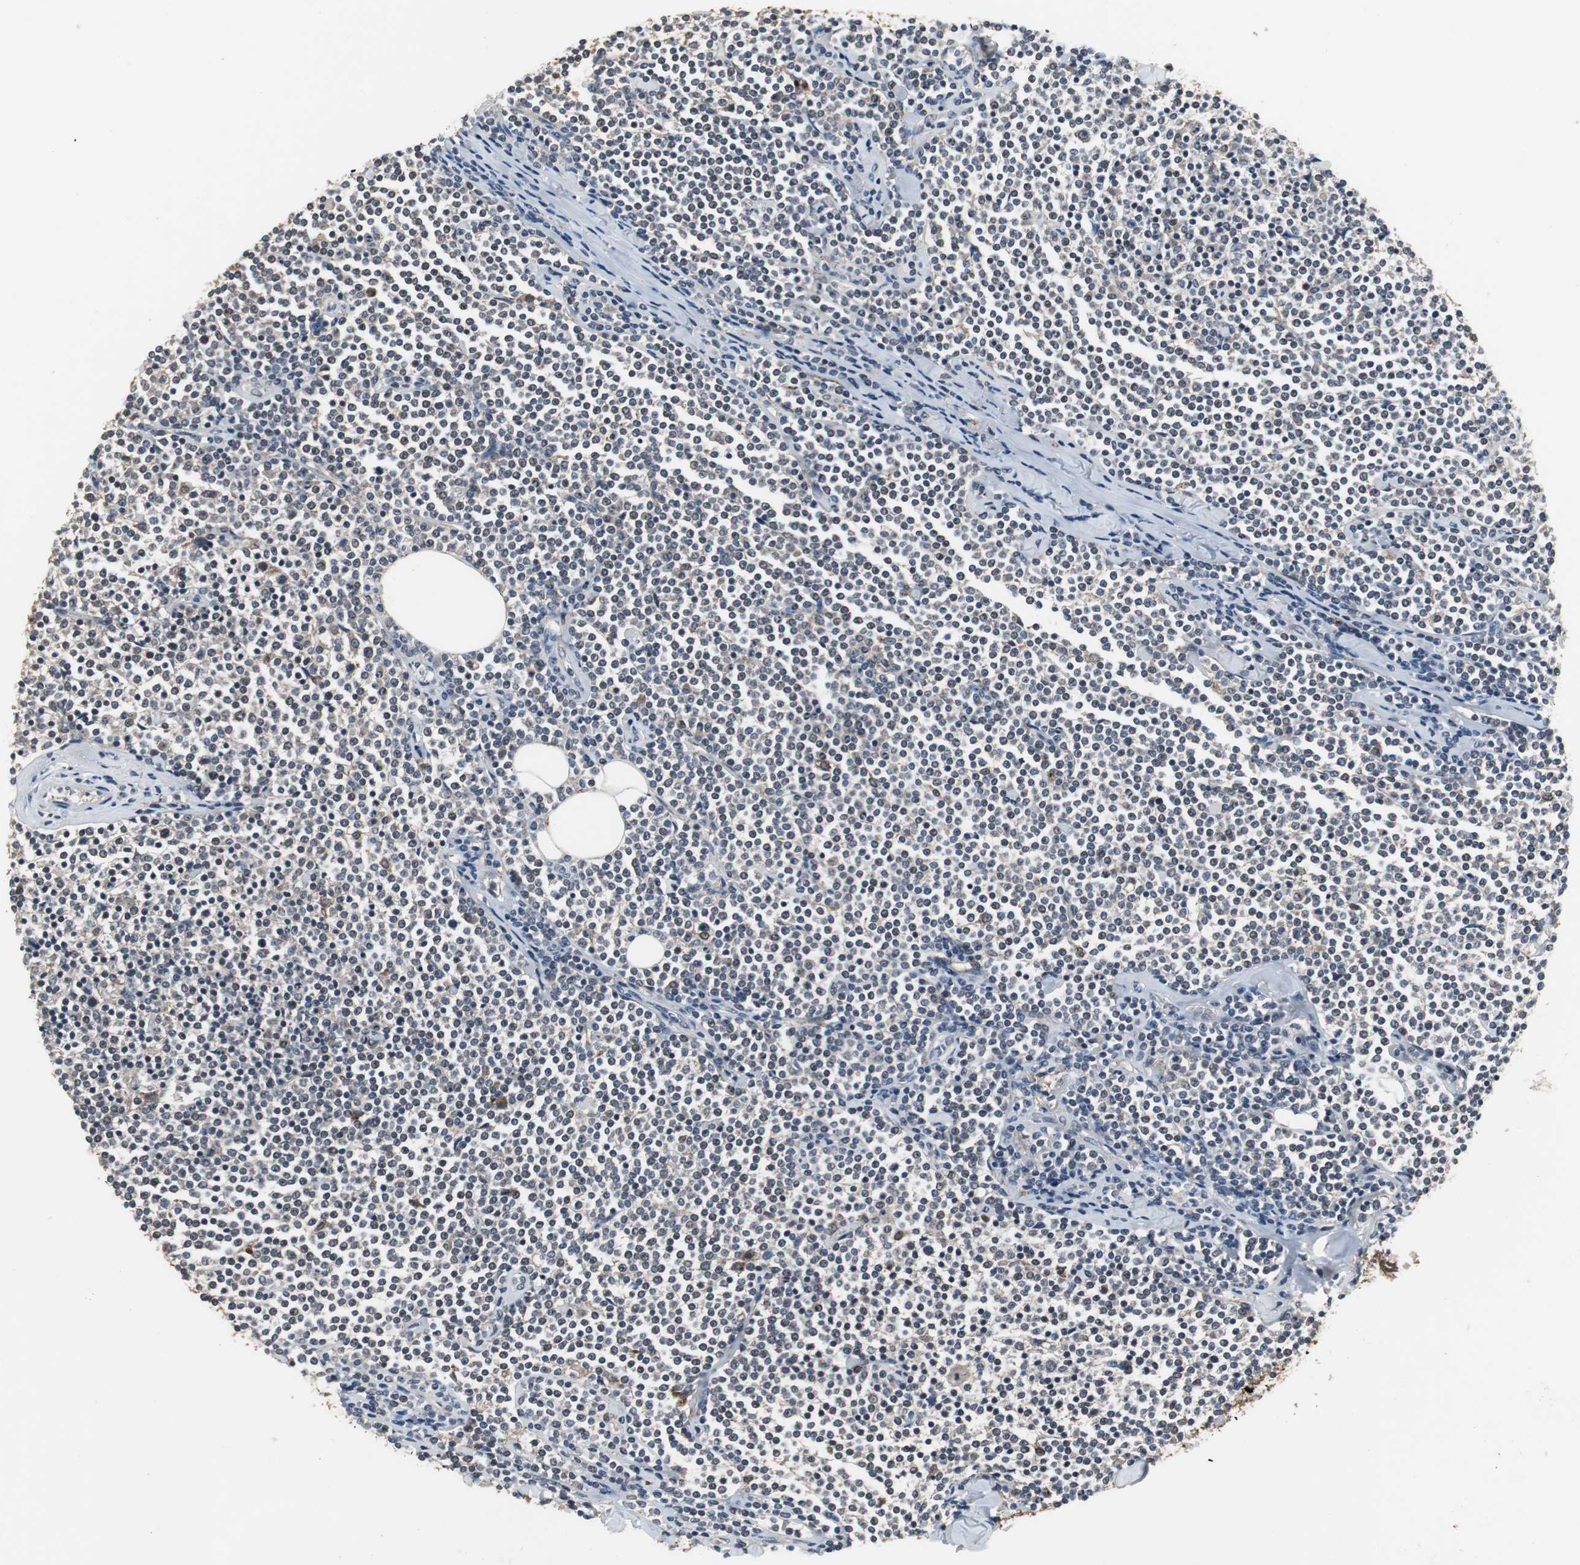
{"staining": {"intensity": "weak", "quantity": "25%-75%", "location": "cytoplasmic/membranous"}, "tissue": "lymphoma", "cell_type": "Tumor cells", "image_type": "cancer", "snomed": [{"axis": "morphology", "description": "Malignant lymphoma, non-Hodgkin's type, Low grade"}, {"axis": "topography", "description": "Soft tissue"}], "caption": "This photomicrograph exhibits IHC staining of lymphoma, with low weak cytoplasmic/membranous positivity in about 25%-75% of tumor cells.", "gene": "ZSCAN22", "patient": {"sex": "male", "age": 92}}